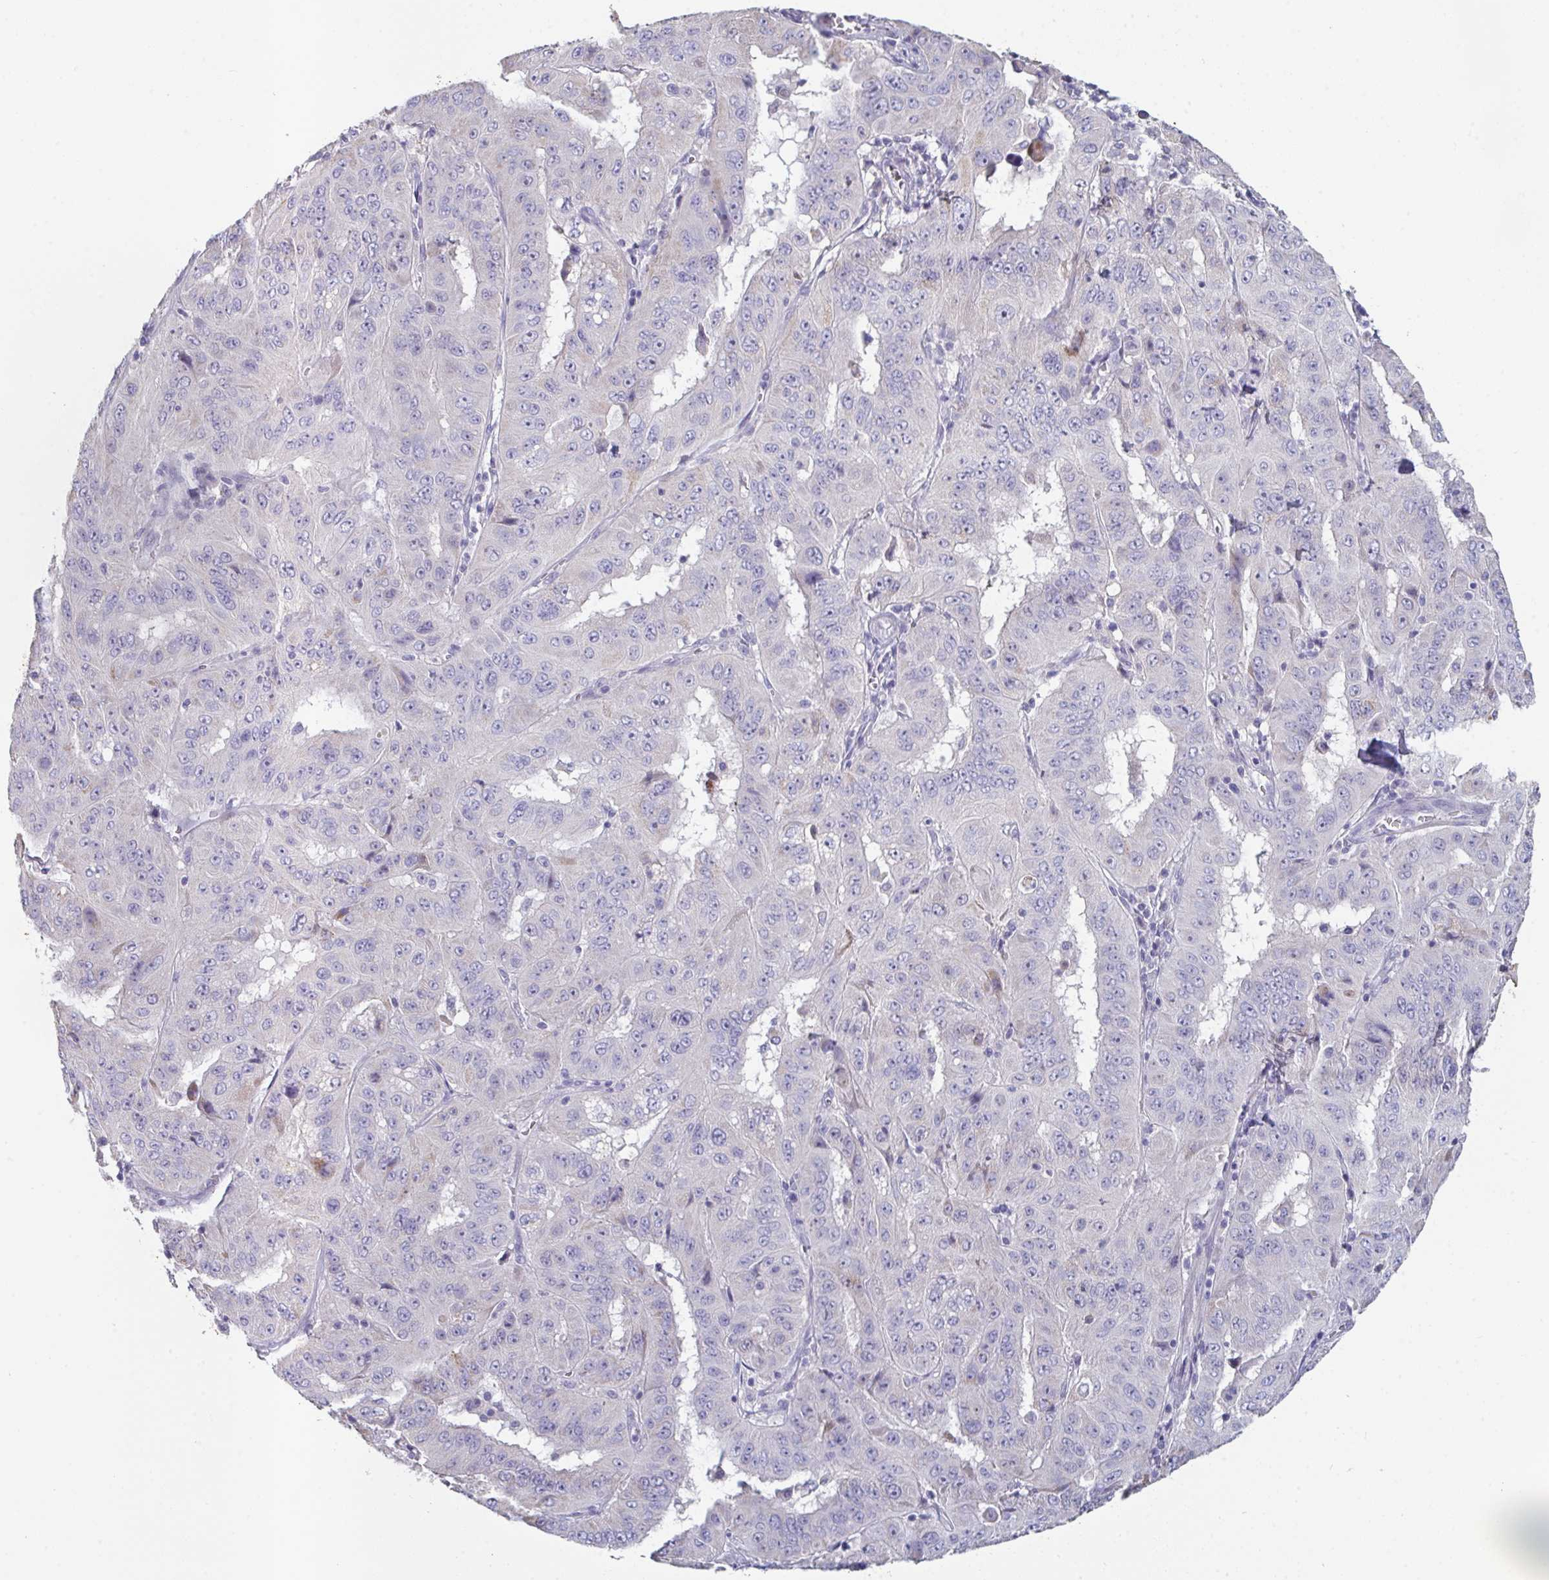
{"staining": {"intensity": "negative", "quantity": "none", "location": "none"}, "tissue": "pancreatic cancer", "cell_type": "Tumor cells", "image_type": "cancer", "snomed": [{"axis": "morphology", "description": "Adenocarcinoma, NOS"}, {"axis": "topography", "description": "Pancreas"}], "caption": "Pancreatic cancer (adenocarcinoma) was stained to show a protein in brown. There is no significant staining in tumor cells.", "gene": "HGFAC", "patient": {"sex": "male", "age": 63}}